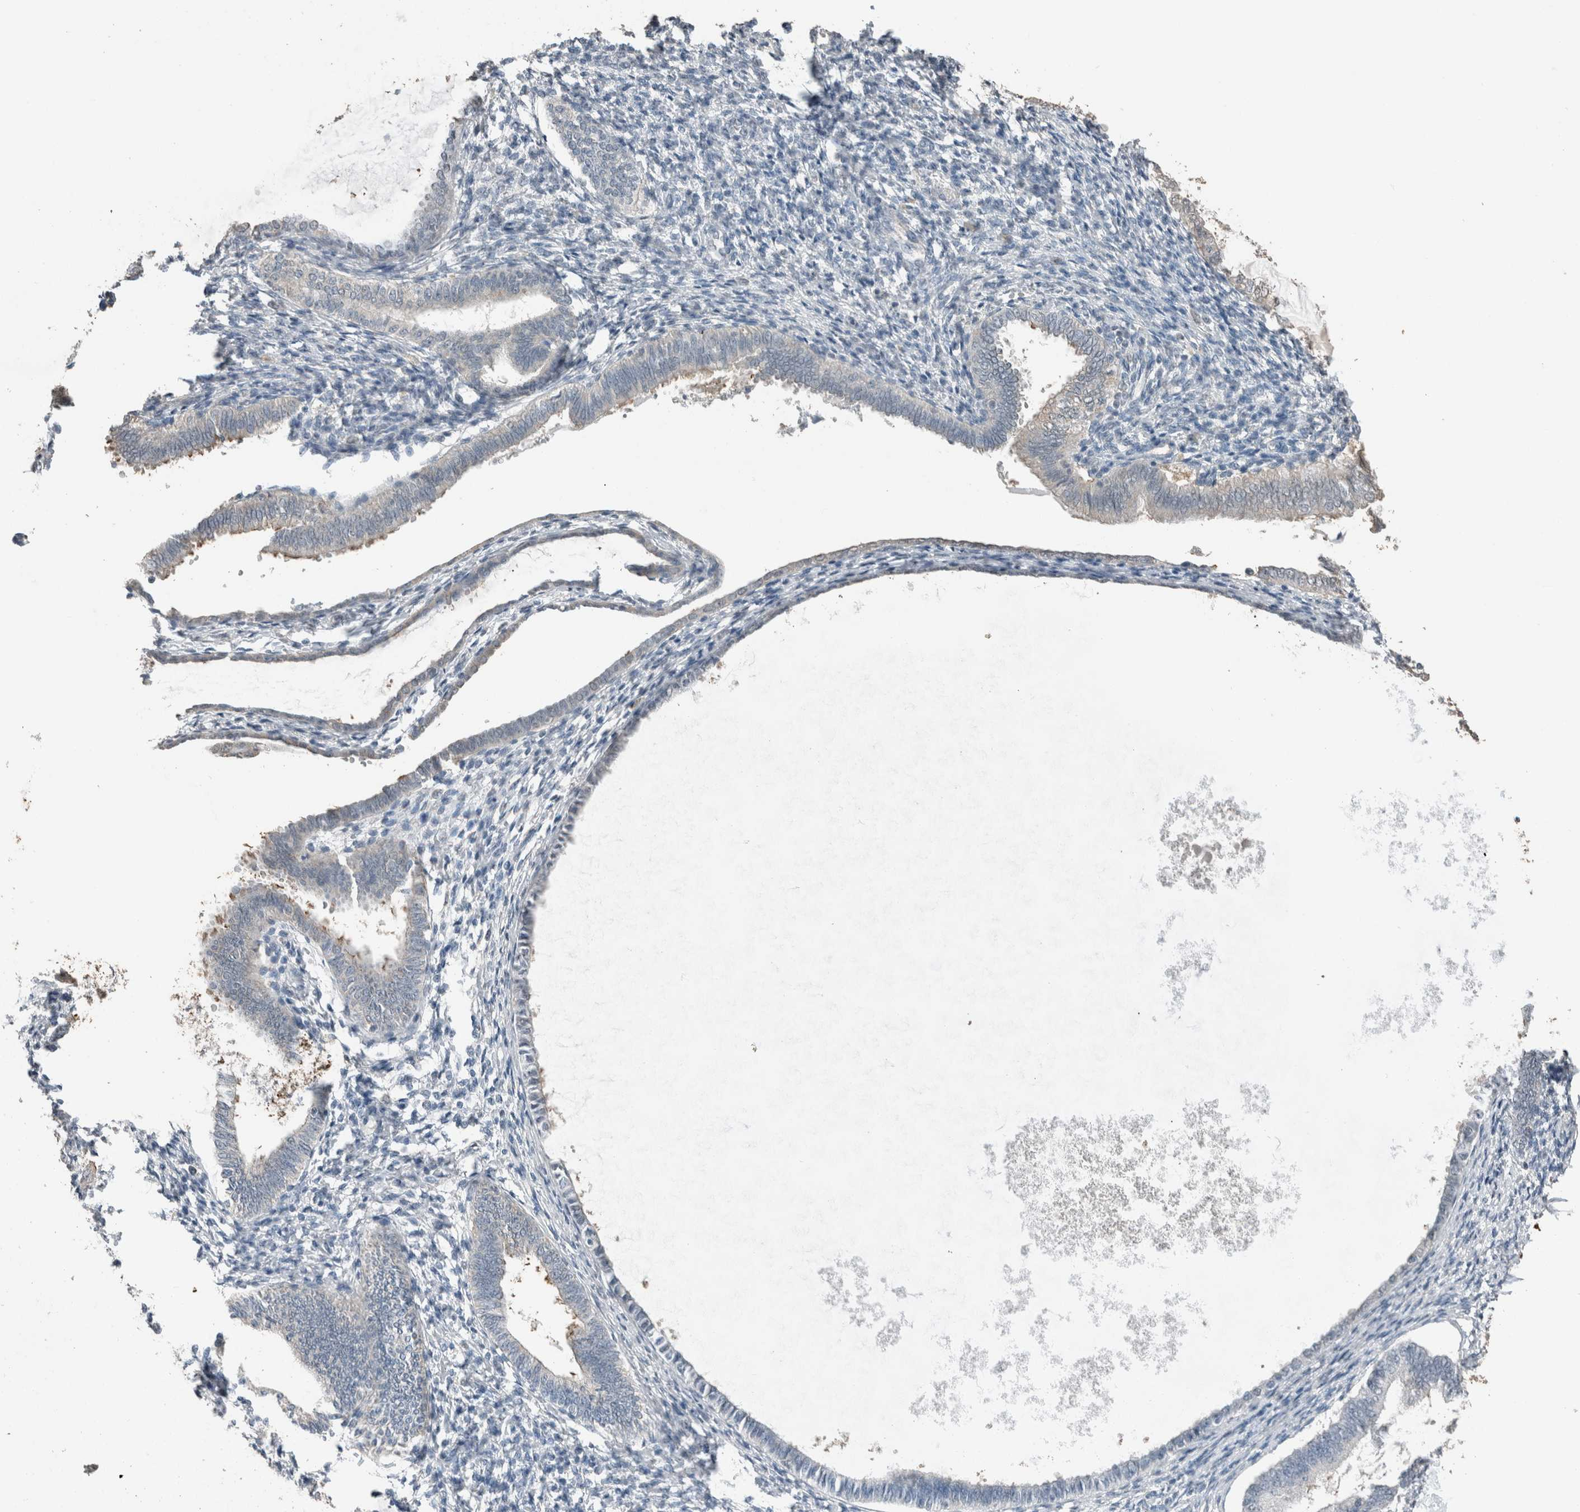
{"staining": {"intensity": "negative", "quantity": "none", "location": "none"}, "tissue": "endometrium", "cell_type": "Cells in endometrial stroma", "image_type": "normal", "snomed": [{"axis": "morphology", "description": "Normal tissue, NOS"}, {"axis": "topography", "description": "Endometrium"}], "caption": "Histopathology image shows no protein staining in cells in endometrial stroma of normal endometrium. (DAB immunohistochemistry (IHC) visualized using brightfield microscopy, high magnification).", "gene": "ACVR2B", "patient": {"sex": "female", "age": 77}}